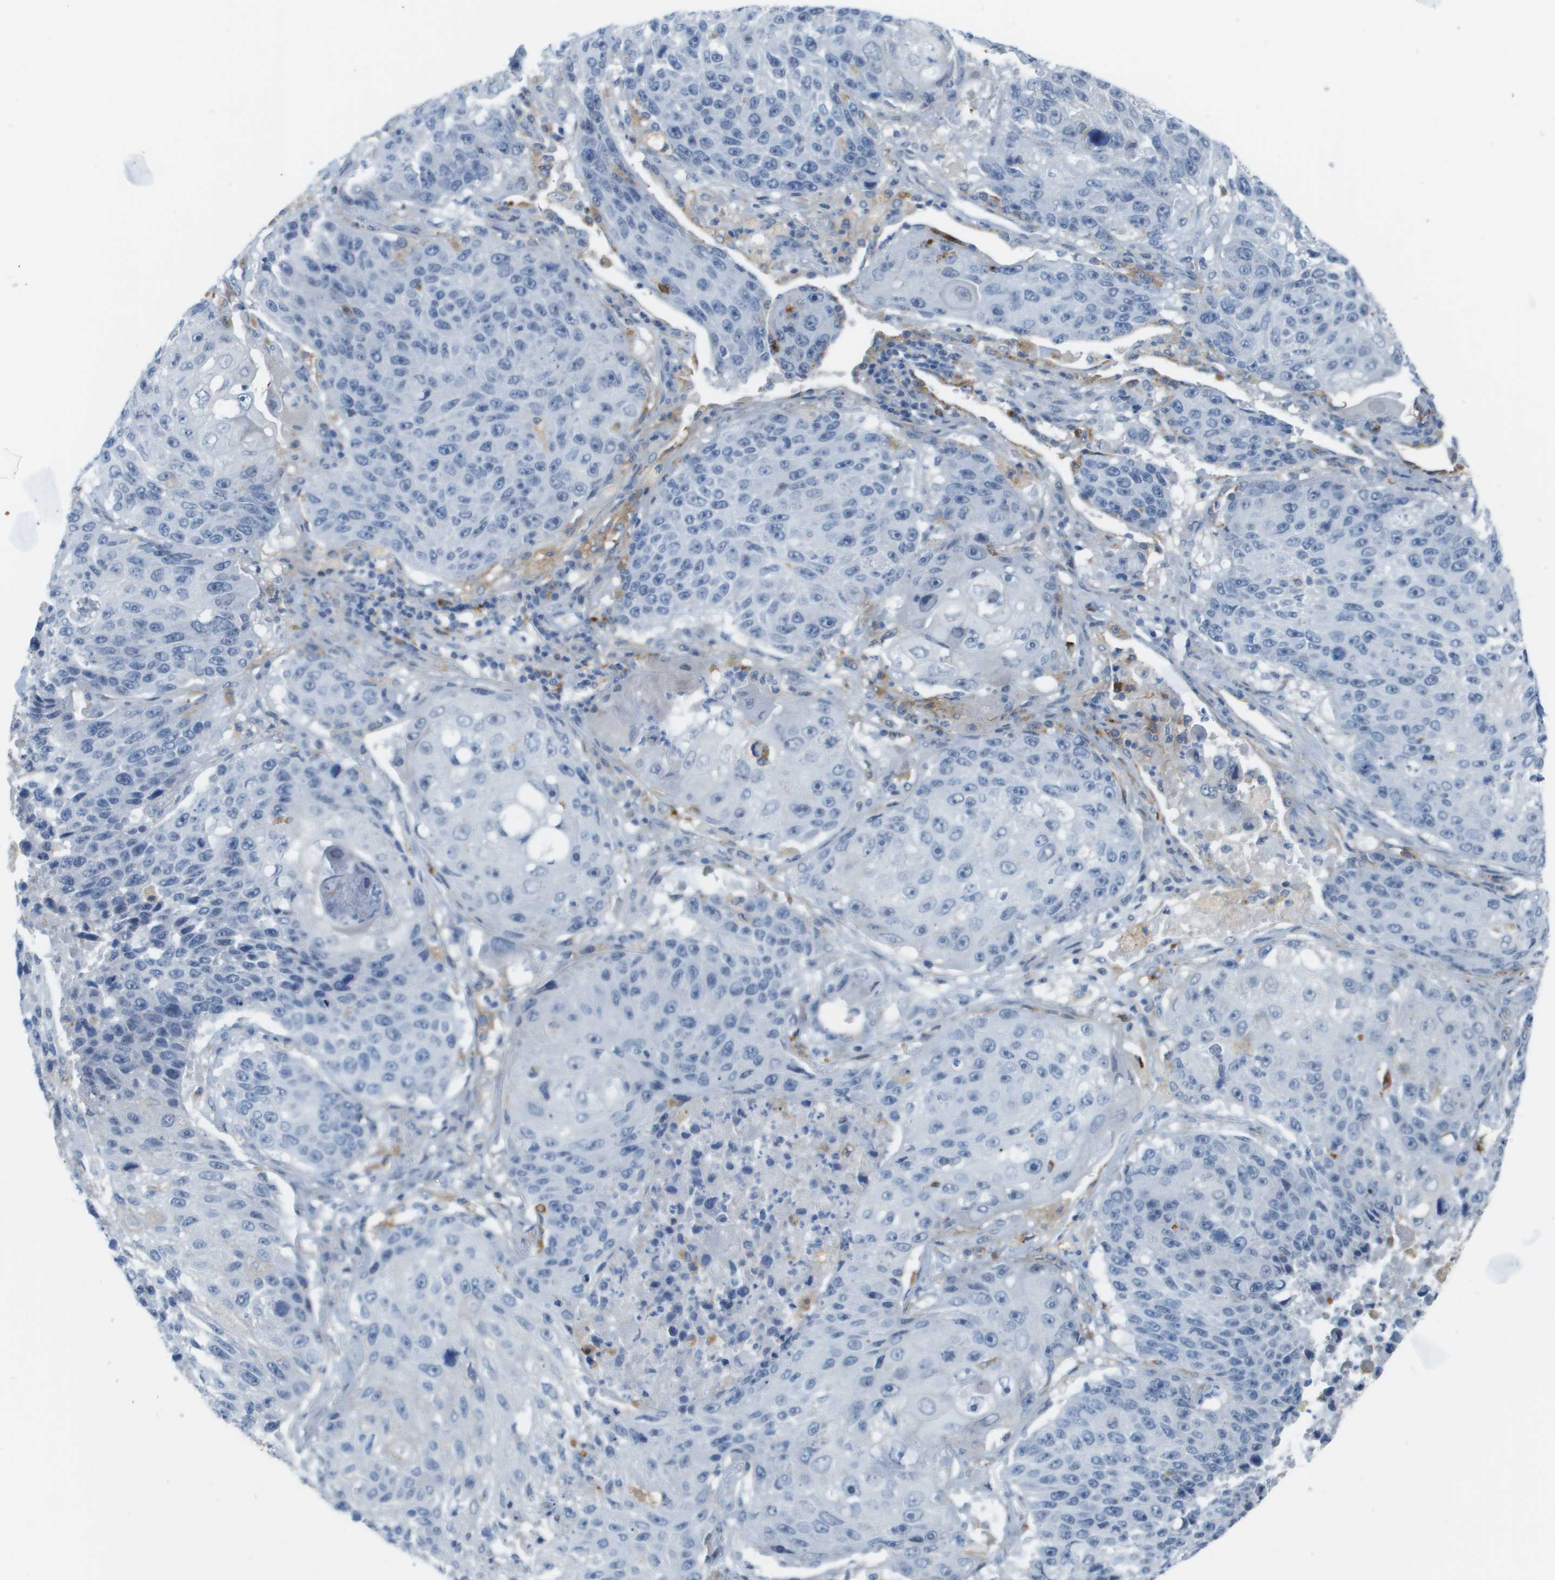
{"staining": {"intensity": "negative", "quantity": "none", "location": "none"}, "tissue": "lung cancer", "cell_type": "Tumor cells", "image_type": "cancer", "snomed": [{"axis": "morphology", "description": "Squamous cell carcinoma, NOS"}, {"axis": "topography", "description": "Lung"}], "caption": "The micrograph demonstrates no significant positivity in tumor cells of squamous cell carcinoma (lung).", "gene": "ZBTB43", "patient": {"sex": "male", "age": 61}}